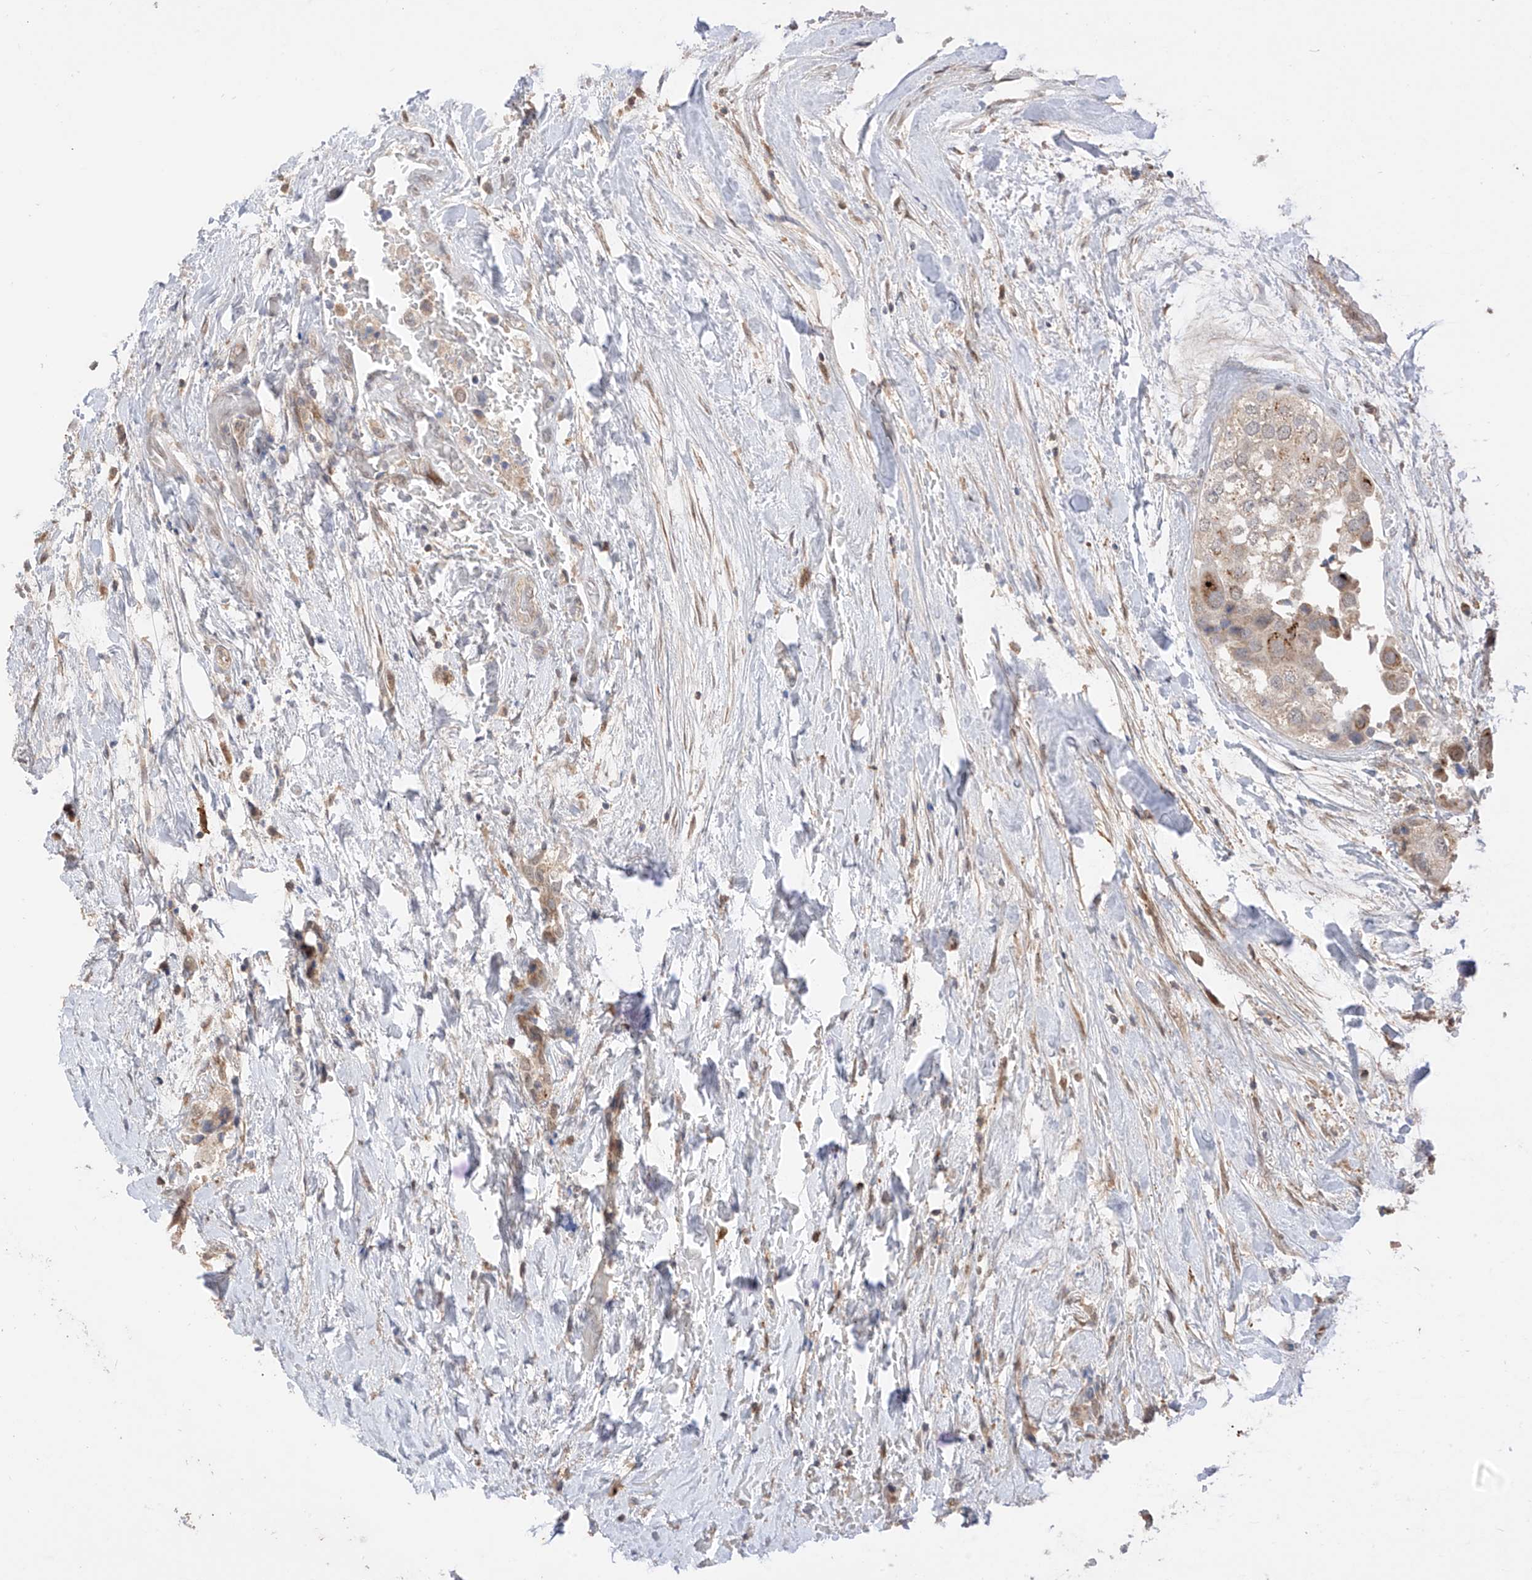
{"staining": {"intensity": "weak", "quantity": "<25%", "location": "cytoplasmic/membranous"}, "tissue": "urothelial cancer", "cell_type": "Tumor cells", "image_type": "cancer", "snomed": [{"axis": "morphology", "description": "Urothelial carcinoma, High grade"}, {"axis": "topography", "description": "Urinary bladder"}], "caption": "Urothelial carcinoma (high-grade) was stained to show a protein in brown. There is no significant staining in tumor cells.", "gene": "LATS1", "patient": {"sex": "male", "age": 64}}